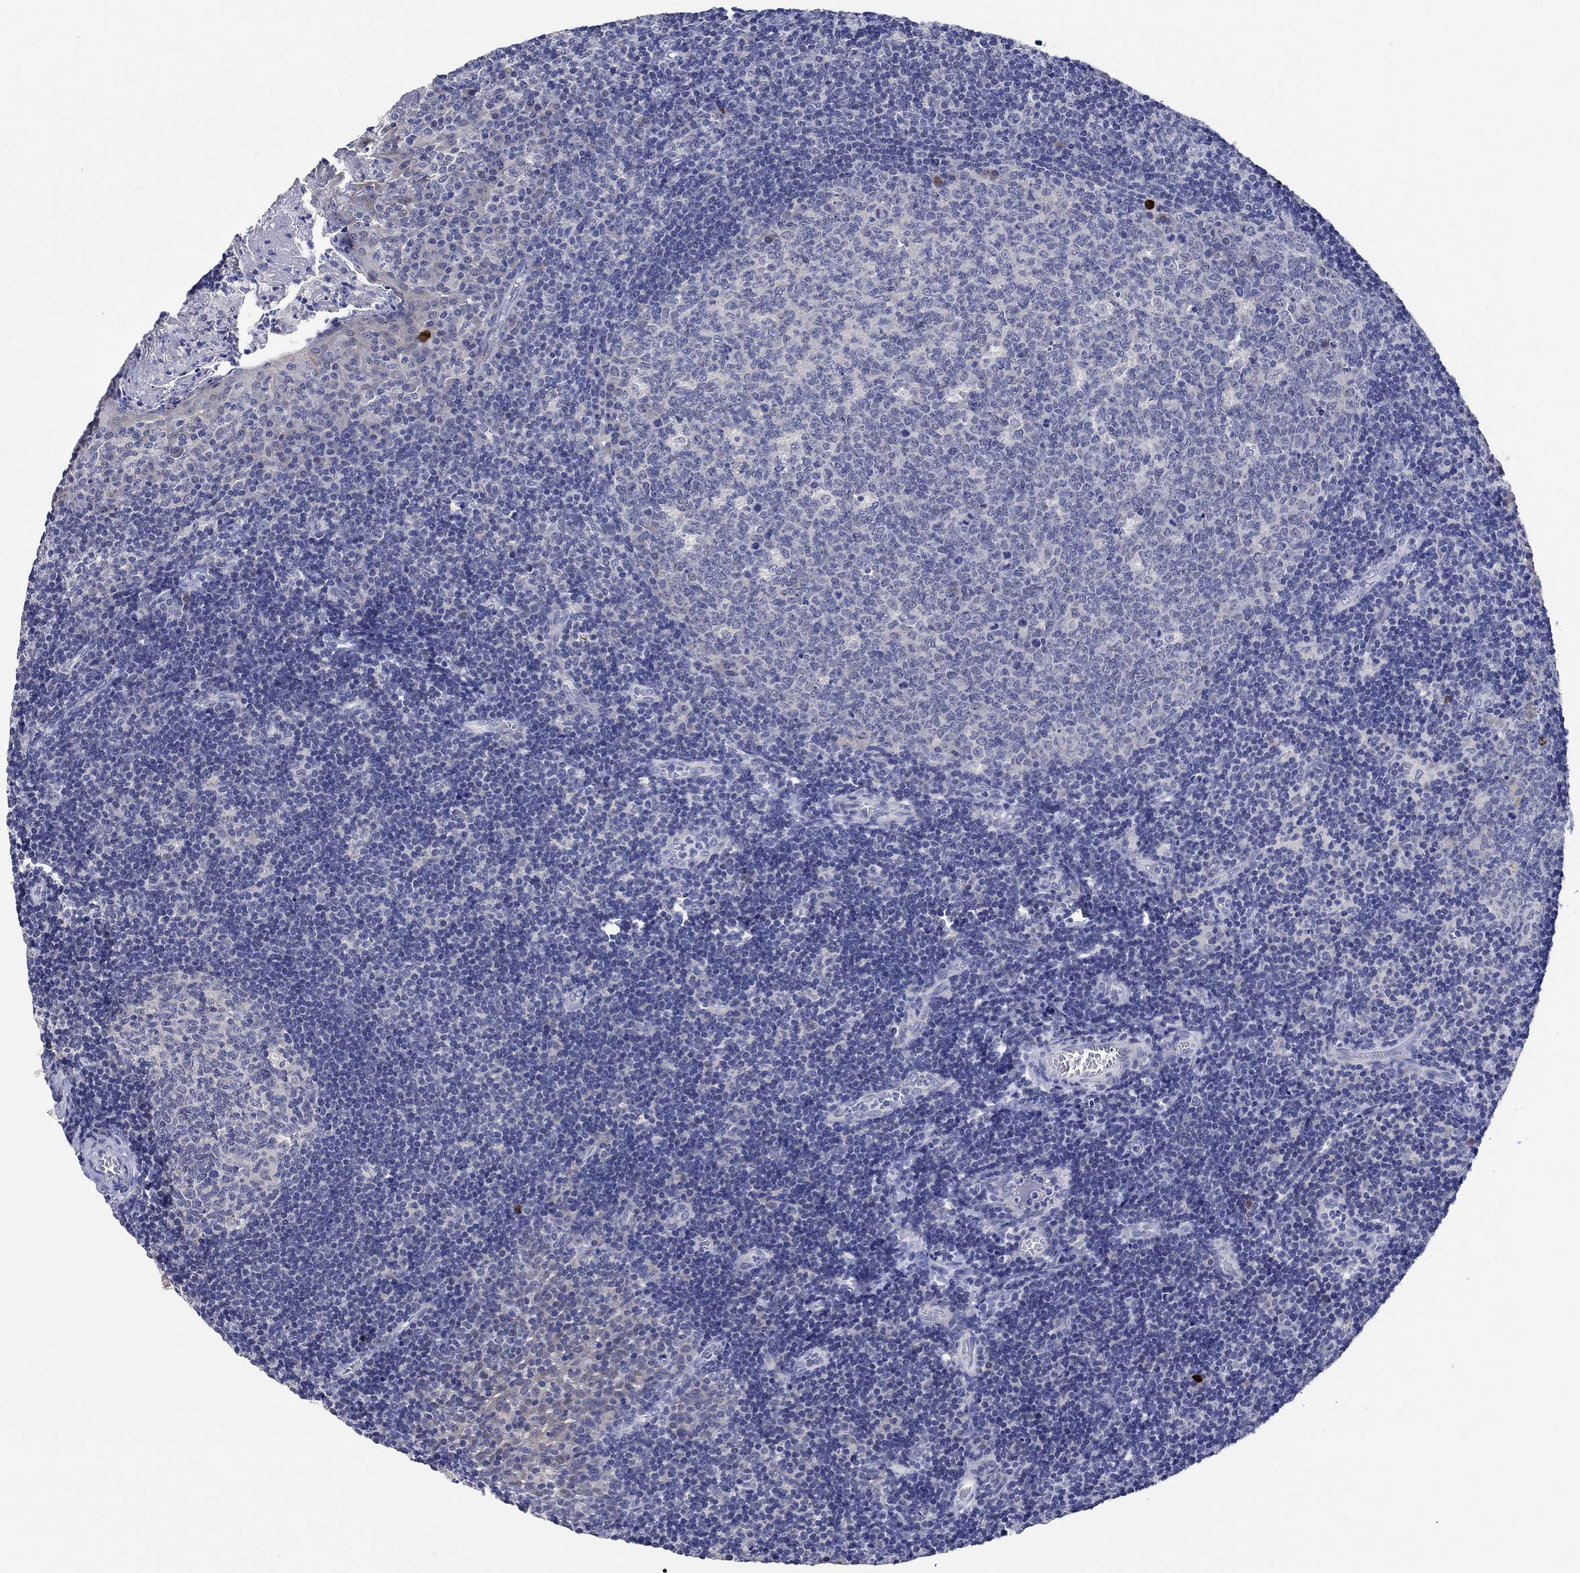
{"staining": {"intensity": "negative", "quantity": "none", "location": "none"}, "tissue": "tonsil", "cell_type": "Germinal center cells", "image_type": "normal", "snomed": [{"axis": "morphology", "description": "Normal tissue, NOS"}, {"axis": "topography", "description": "Tonsil"}], "caption": "Immunohistochemistry (IHC) photomicrograph of unremarkable tonsil stained for a protein (brown), which reveals no staining in germinal center cells. (DAB immunohistochemistry (IHC) with hematoxylin counter stain).", "gene": "PRRT3", "patient": {"sex": "female", "age": 13}}